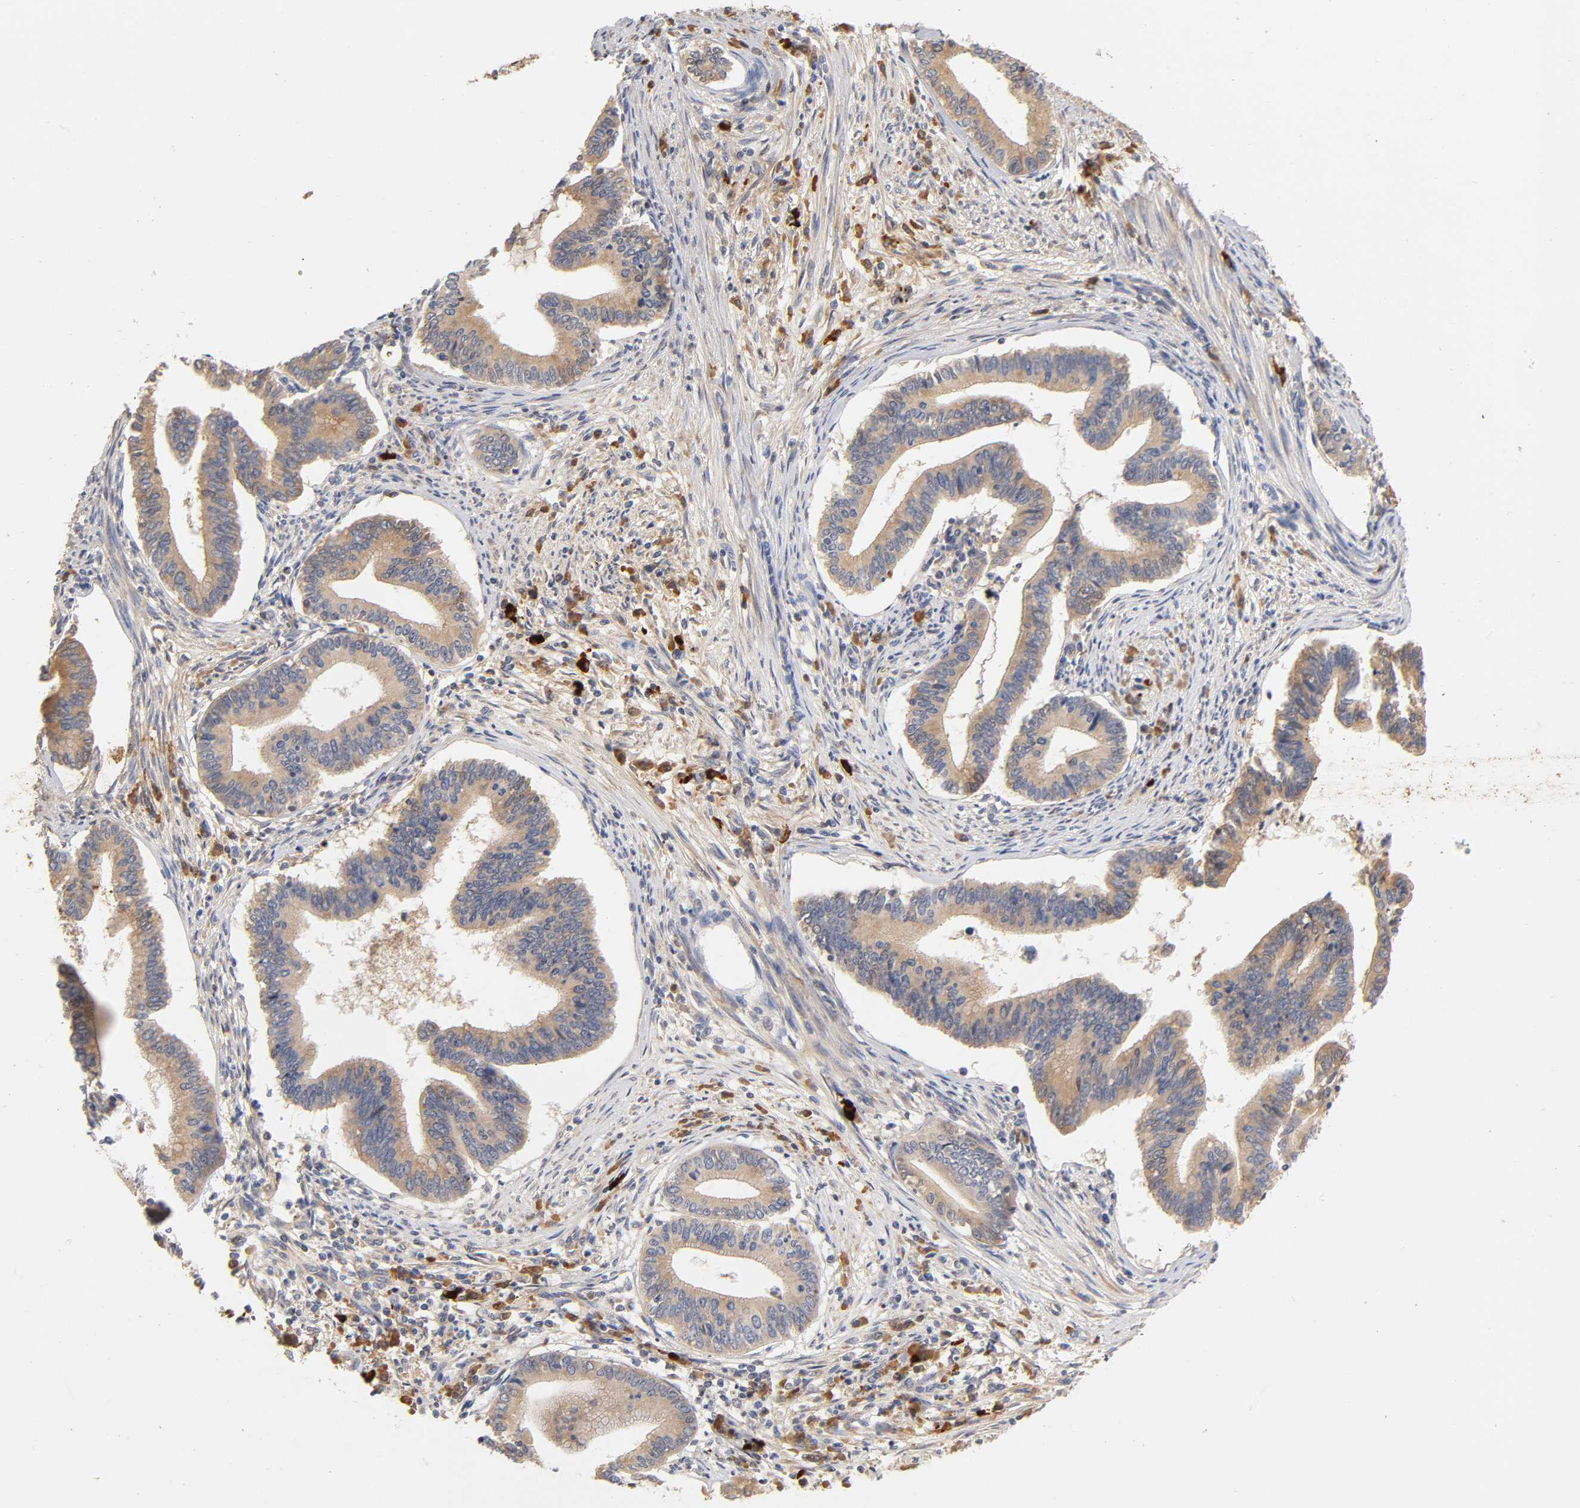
{"staining": {"intensity": "moderate", "quantity": ">75%", "location": "cytoplasmic/membranous"}, "tissue": "cervical cancer", "cell_type": "Tumor cells", "image_type": "cancer", "snomed": [{"axis": "morphology", "description": "Adenocarcinoma, NOS"}, {"axis": "topography", "description": "Cervix"}], "caption": "Protein staining reveals moderate cytoplasmic/membranous expression in approximately >75% of tumor cells in cervical cancer (adenocarcinoma).", "gene": "RPS29", "patient": {"sex": "female", "age": 36}}